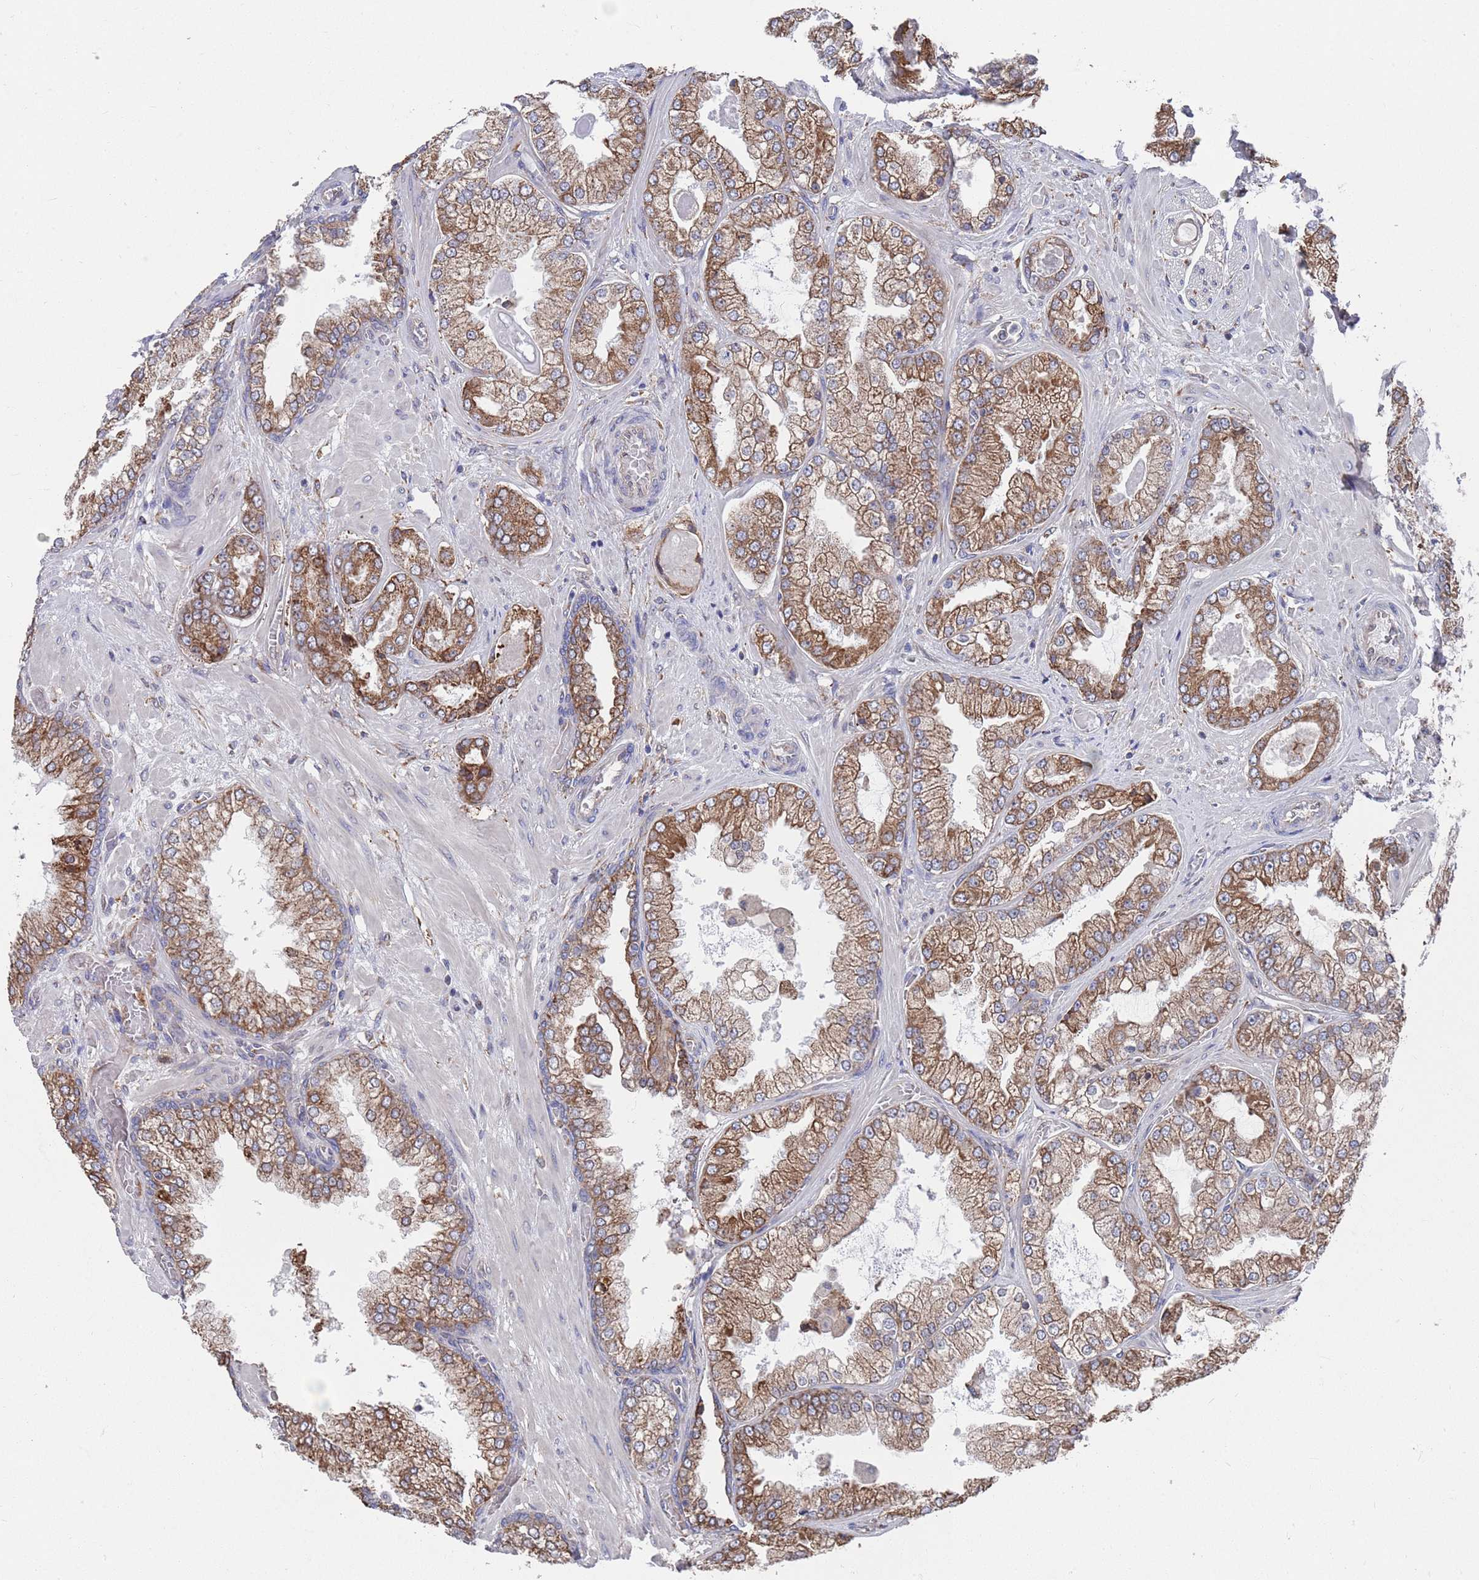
{"staining": {"intensity": "strong", "quantity": ">75%", "location": "cytoplasmic/membranous"}, "tissue": "prostate cancer", "cell_type": "Tumor cells", "image_type": "cancer", "snomed": [{"axis": "morphology", "description": "Adenocarcinoma, Low grade"}, {"axis": "topography", "description": "Prostate"}], "caption": "Protein staining shows strong cytoplasmic/membranous staining in approximately >75% of tumor cells in prostate cancer (adenocarcinoma (low-grade)).", "gene": "GID8", "patient": {"sex": "male", "age": 57}}